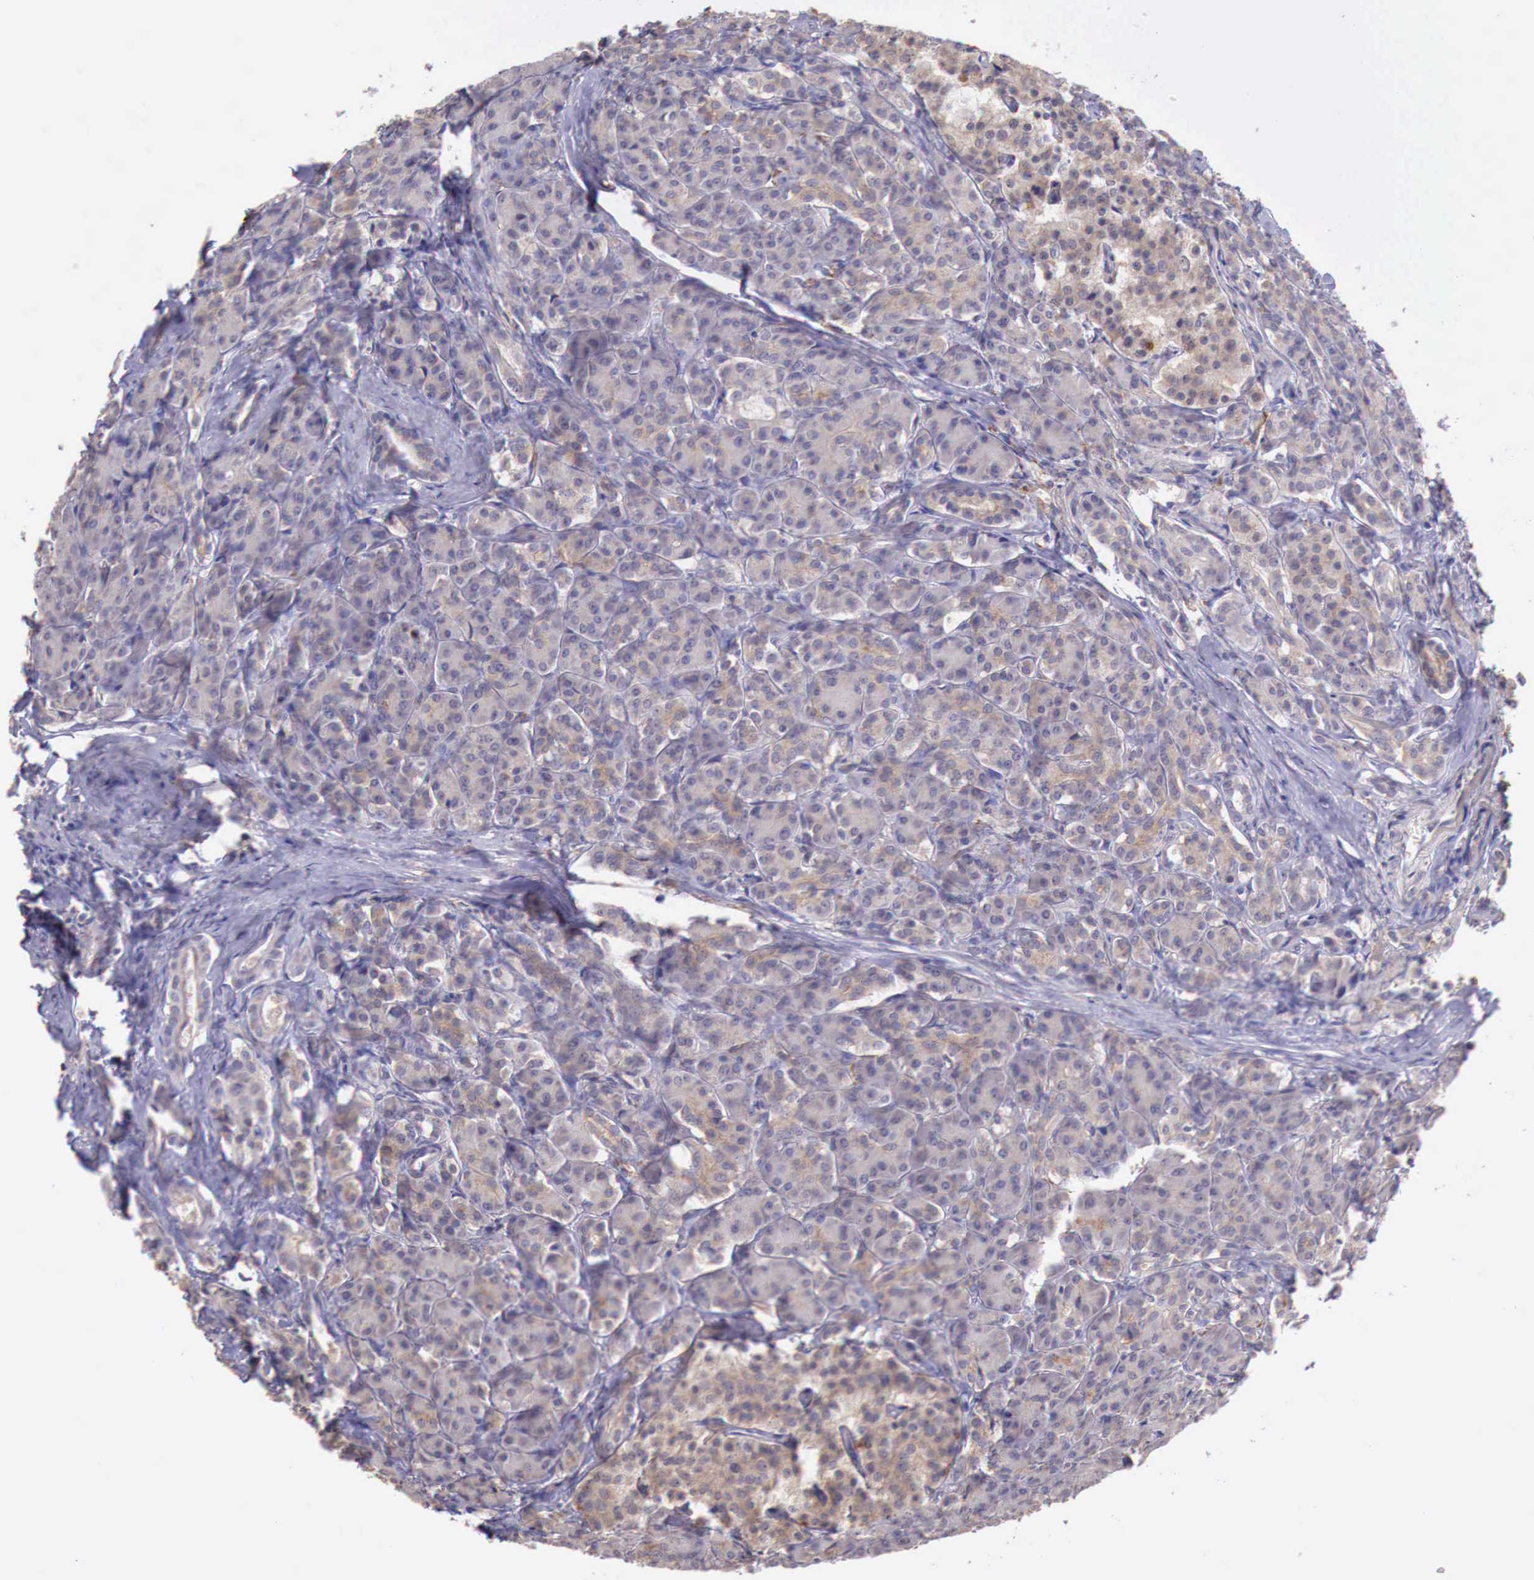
{"staining": {"intensity": "weak", "quantity": "25%-75%", "location": "cytoplasmic/membranous"}, "tissue": "pancreas", "cell_type": "Exocrine glandular cells", "image_type": "normal", "snomed": [{"axis": "morphology", "description": "Normal tissue, NOS"}, {"axis": "topography", "description": "Lymph node"}, {"axis": "topography", "description": "Pancreas"}], "caption": "Human pancreas stained with a brown dye demonstrates weak cytoplasmic/membranous positive expression in approximately 25%-75% of exocrine glandular cells.", "gene": "CHRDL1", "patient": {"sex": "male", "age": 59}}